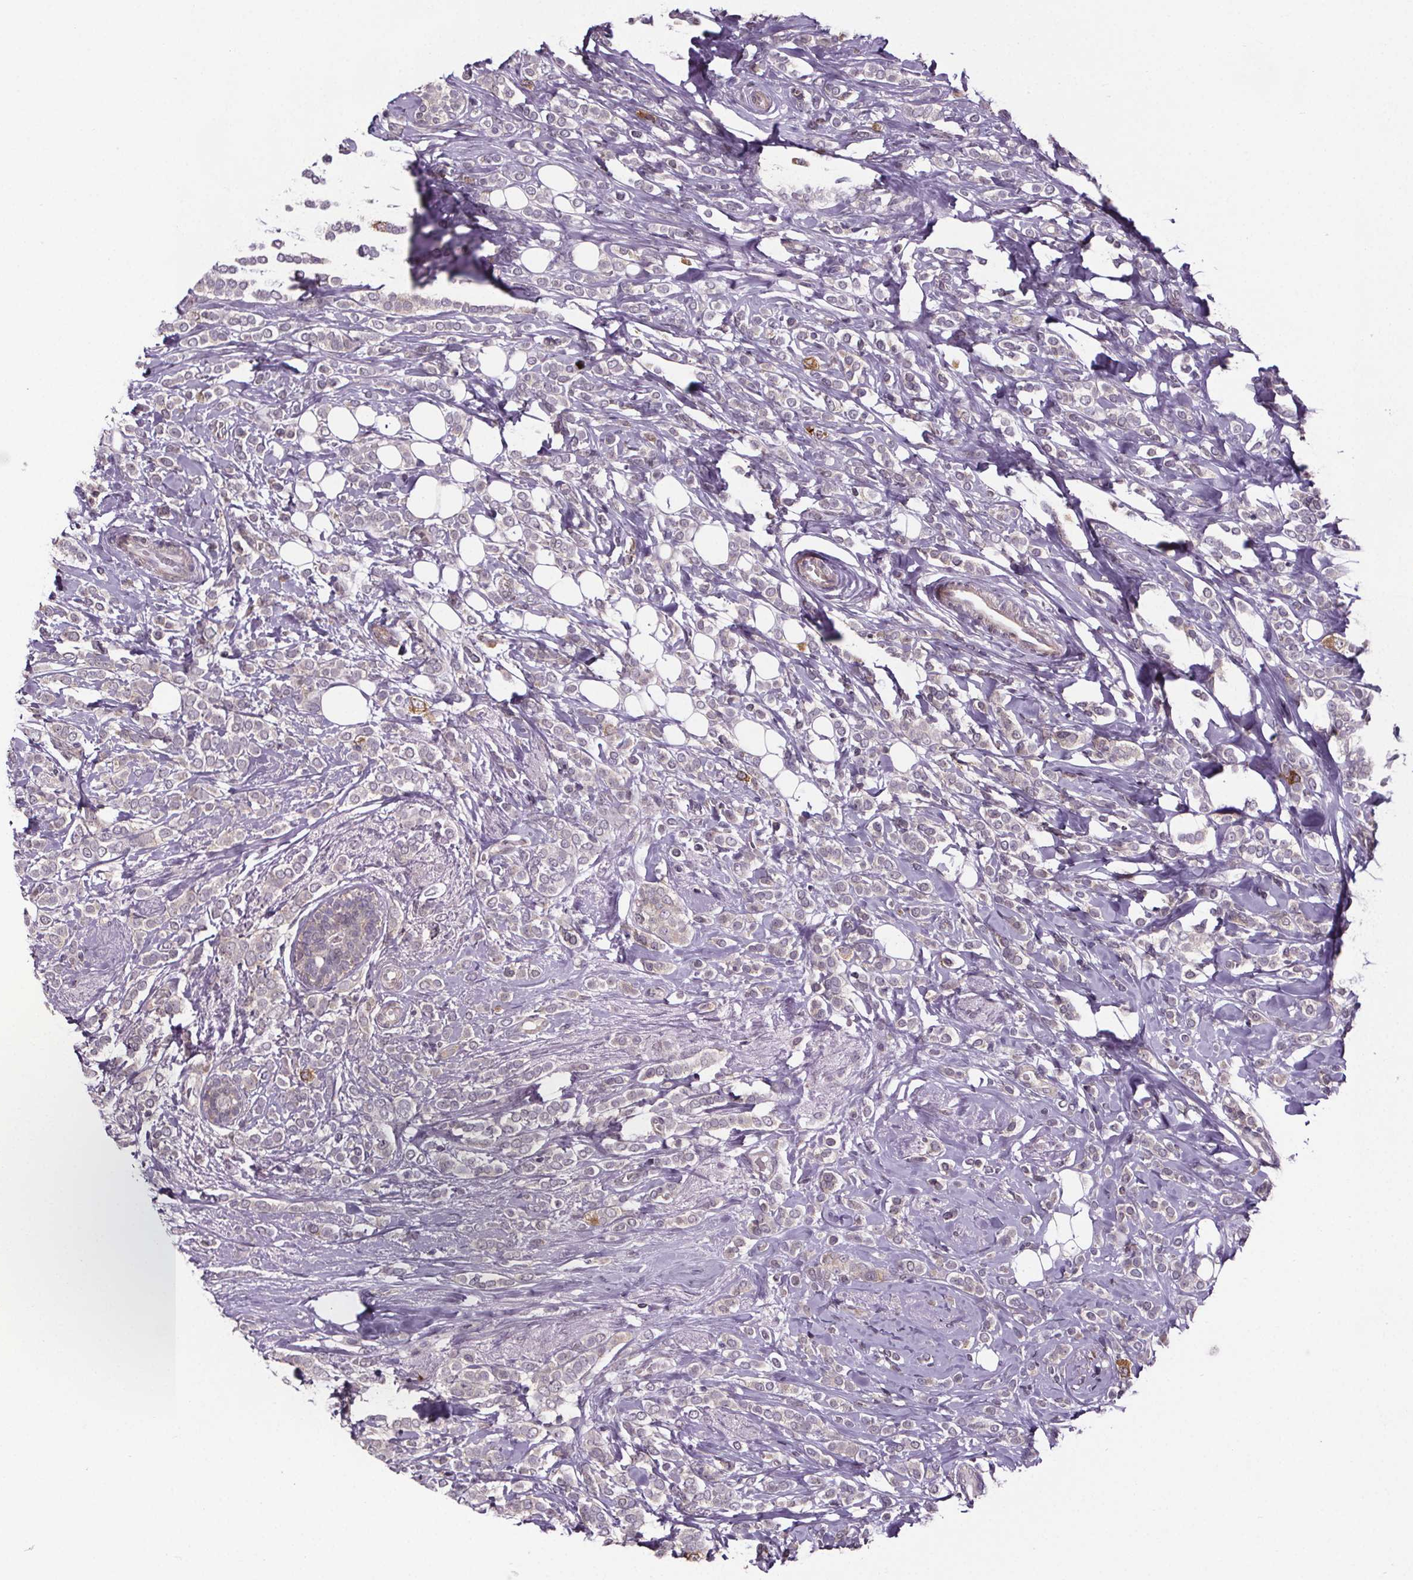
{"staining": {"intensity": "negative", "quantity": "none", "location": "none"}, "tissue": "breast cancer", "cell_type": "Tumor cells", "image_type": "cancer", "snomed": [{"axis": "morphology", "description": "Lobular carcinoma"}, {"axis": "topography", "description": "Breast"}], "caption": "An IHC histopathology image of breast lobular carcinoma is shown. There is no staining in tumor cells of breast lobular carcinoma.", "gene": "TTC12", "patient": {"sex": "female", "age": 49}}